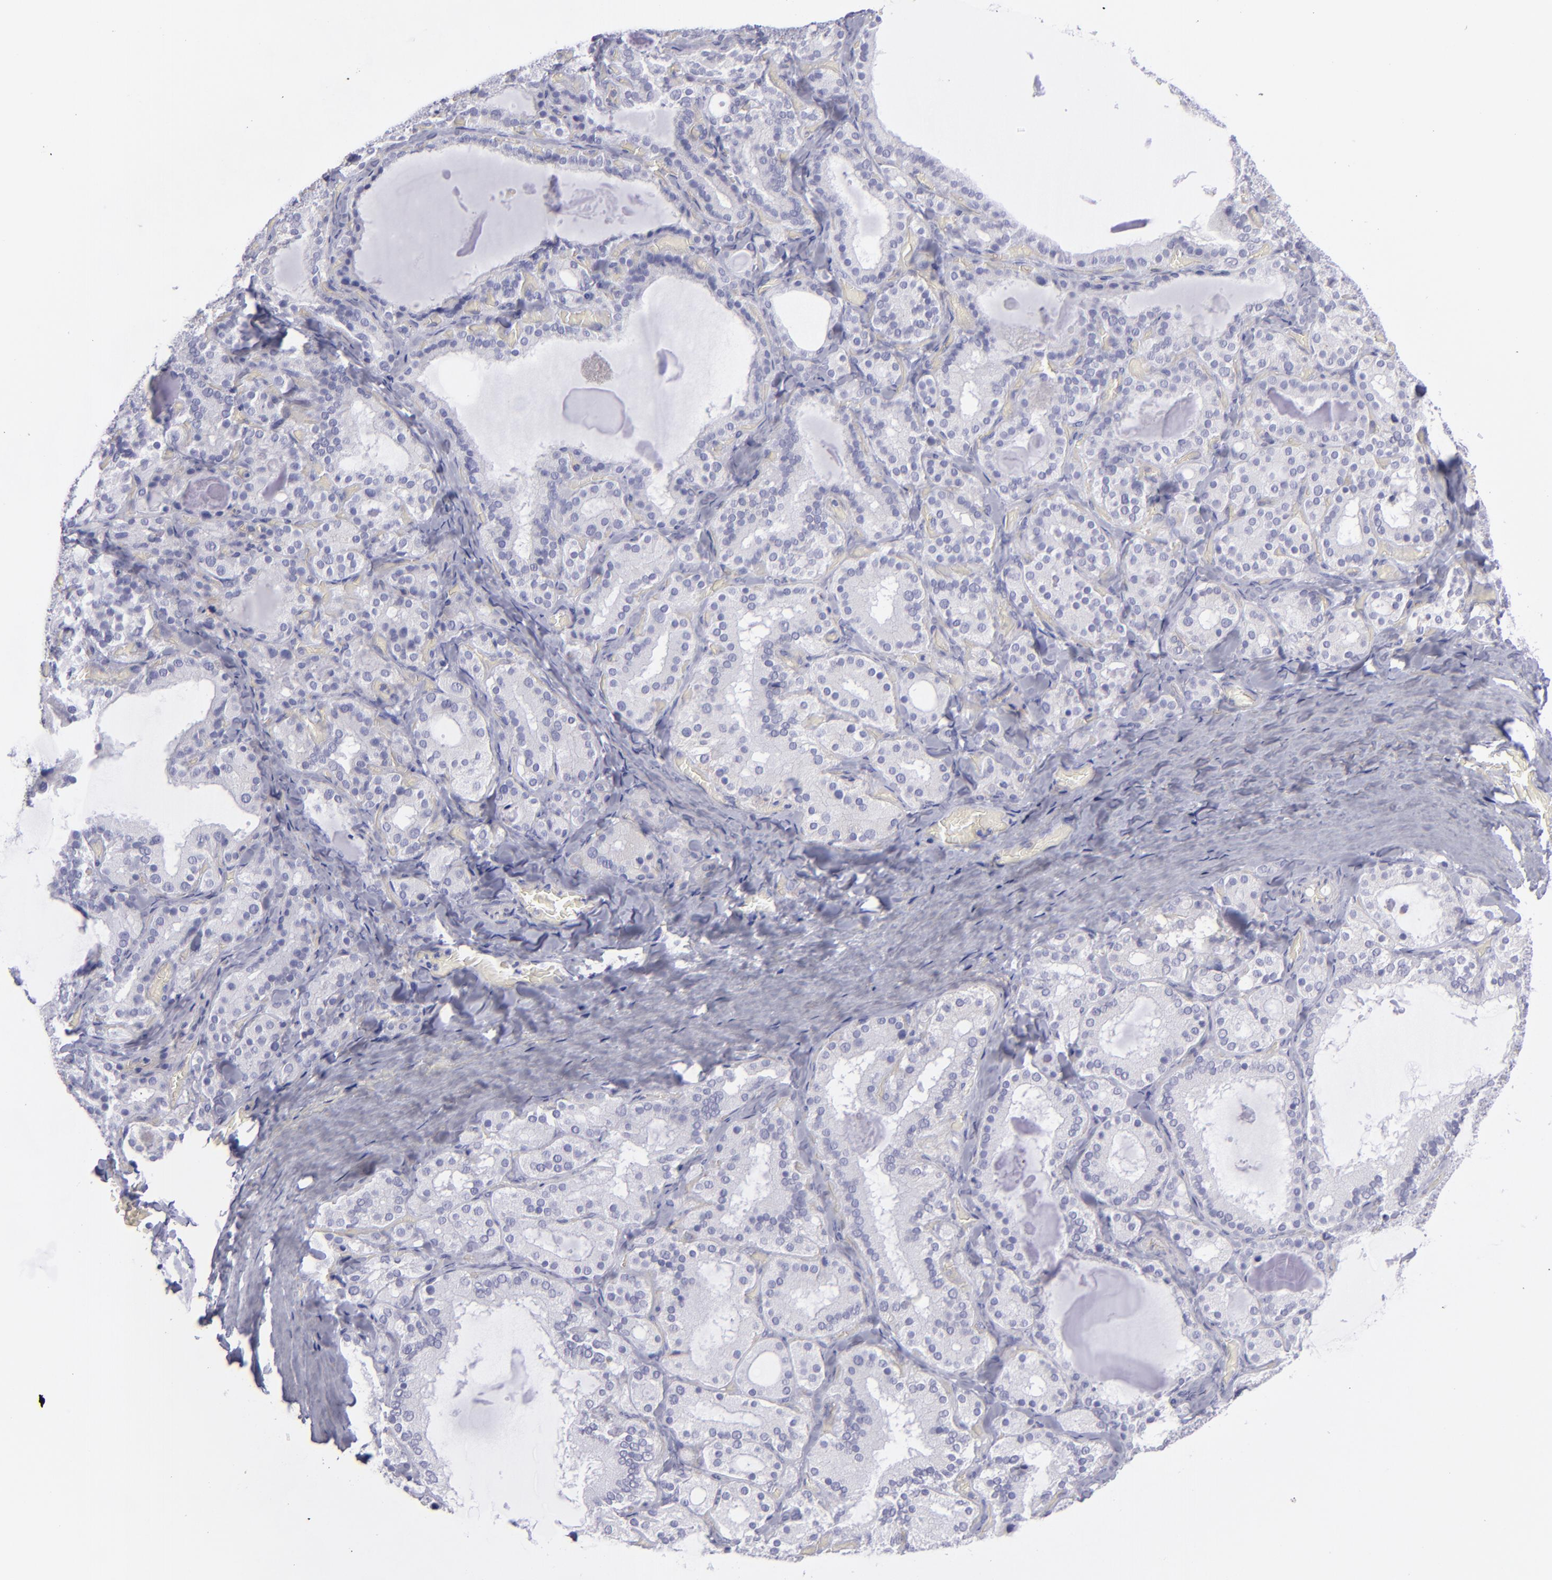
{"staining": {"intensity": "negative", "quantity": "none", "location": "none"}, "tissue": "thyroid gland", "cell_type": "Glandular cells", "image_type": "normal", "snomed": [{"axis": "morphology", "description": "Normal tissue, NOS"}, {"axis": "topography", "description": "Thyroid gland"}], "caption": "Immunohistochemistry (IHC) of unremarkable human thyroid gland displays no staining in glandular cells.", "gene": "BSG", "patient": {"sex": "female", "age": 33}}